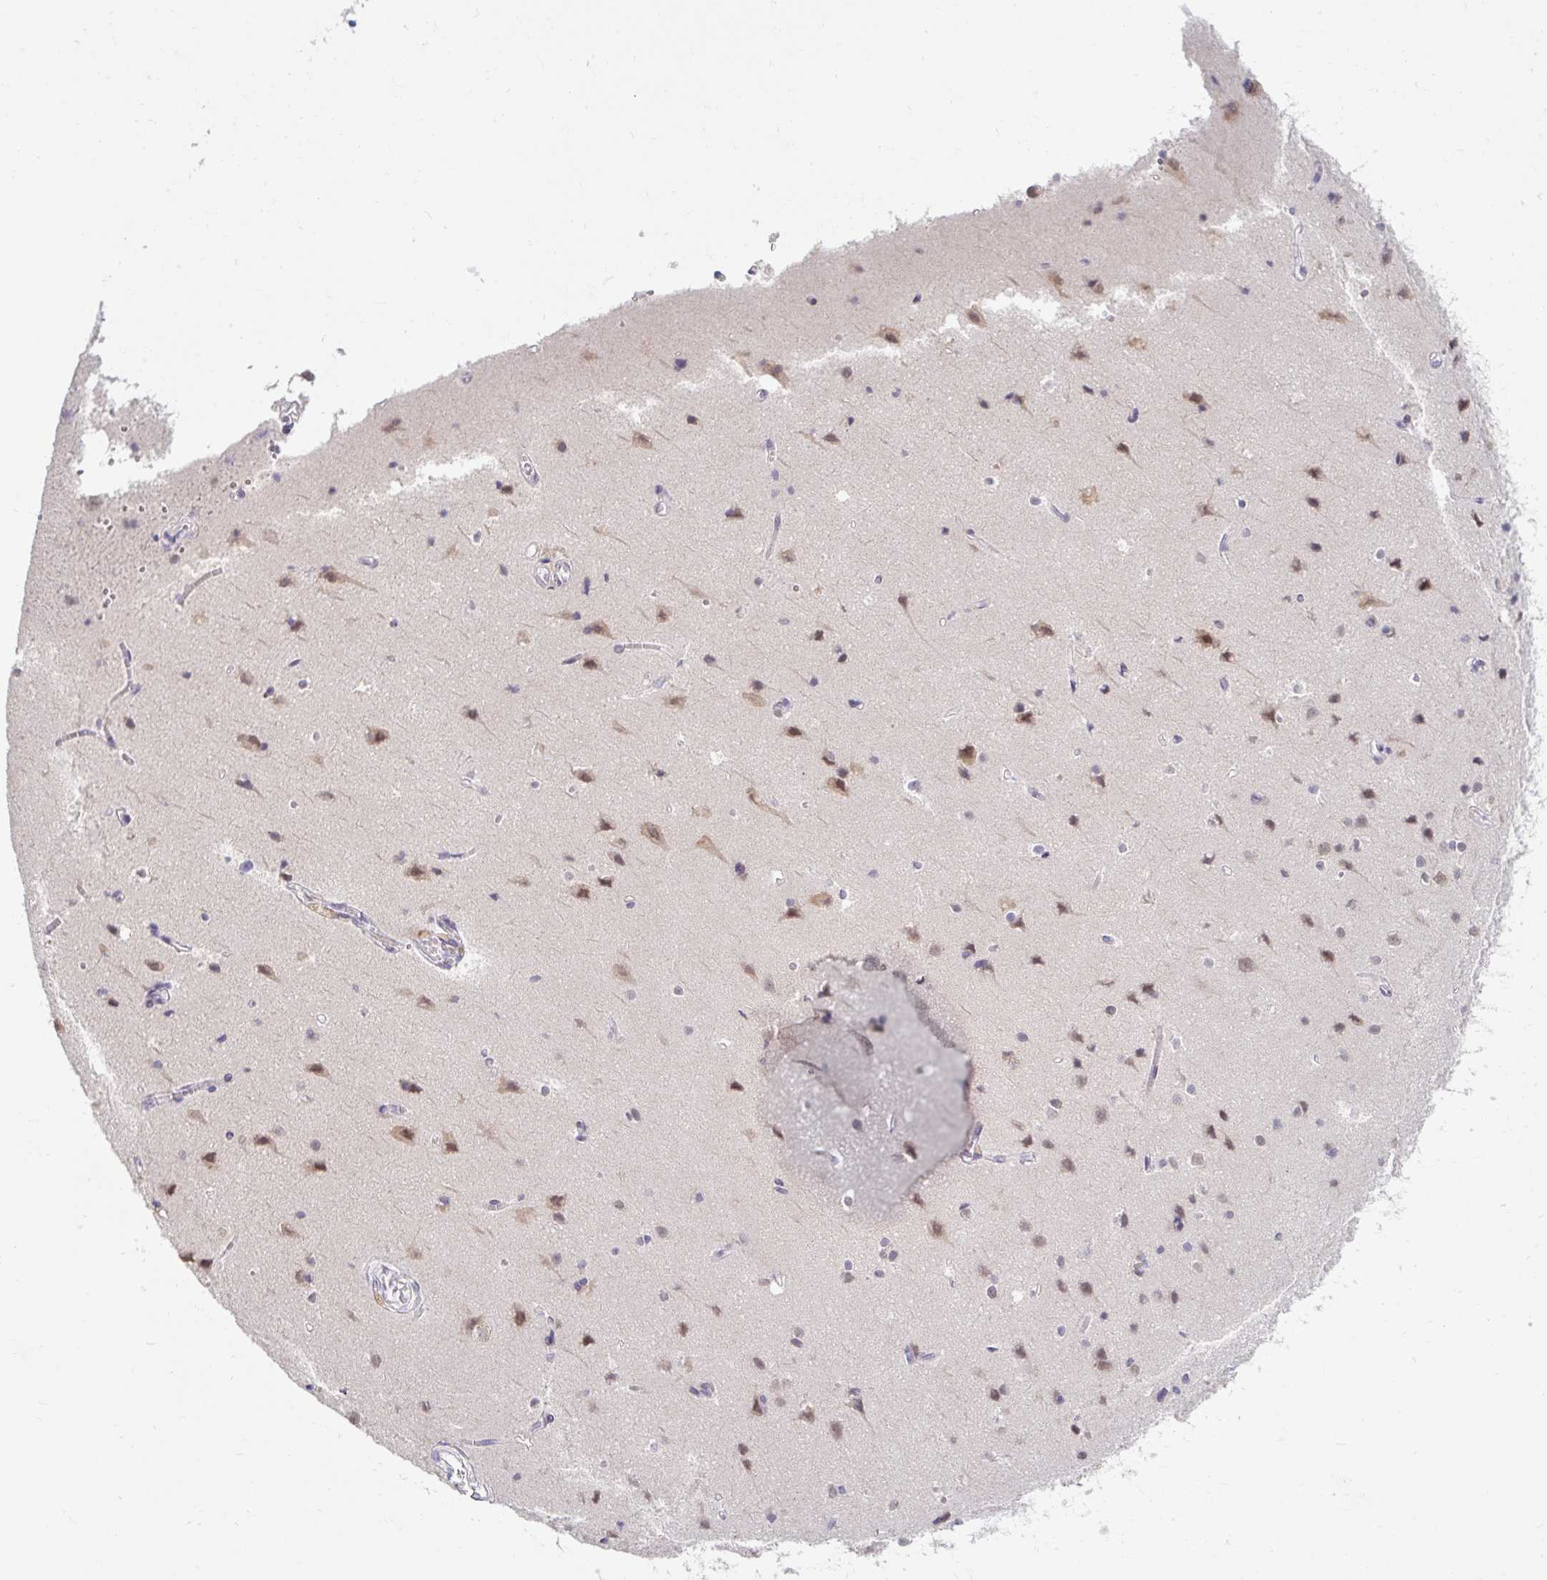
{"staining": {"intensity": "negative", "quantity": "none", "location": "none"}, "tissue": "cerebral cortex", "cell_type": "Endothelial cells", "image_type": "normal", "snomed": [{"axis": "morphology", "description": "Normal tissue, NOS"}, {"axis": "topography", "description": "Cerebral cortex"}], "caption": "Immunohistochemistry (IHC) of benign cerebral cortex reveals no expression in endothelial cells.", "gene": "DDN", "patient": {"sex": "male", "age": 37}}